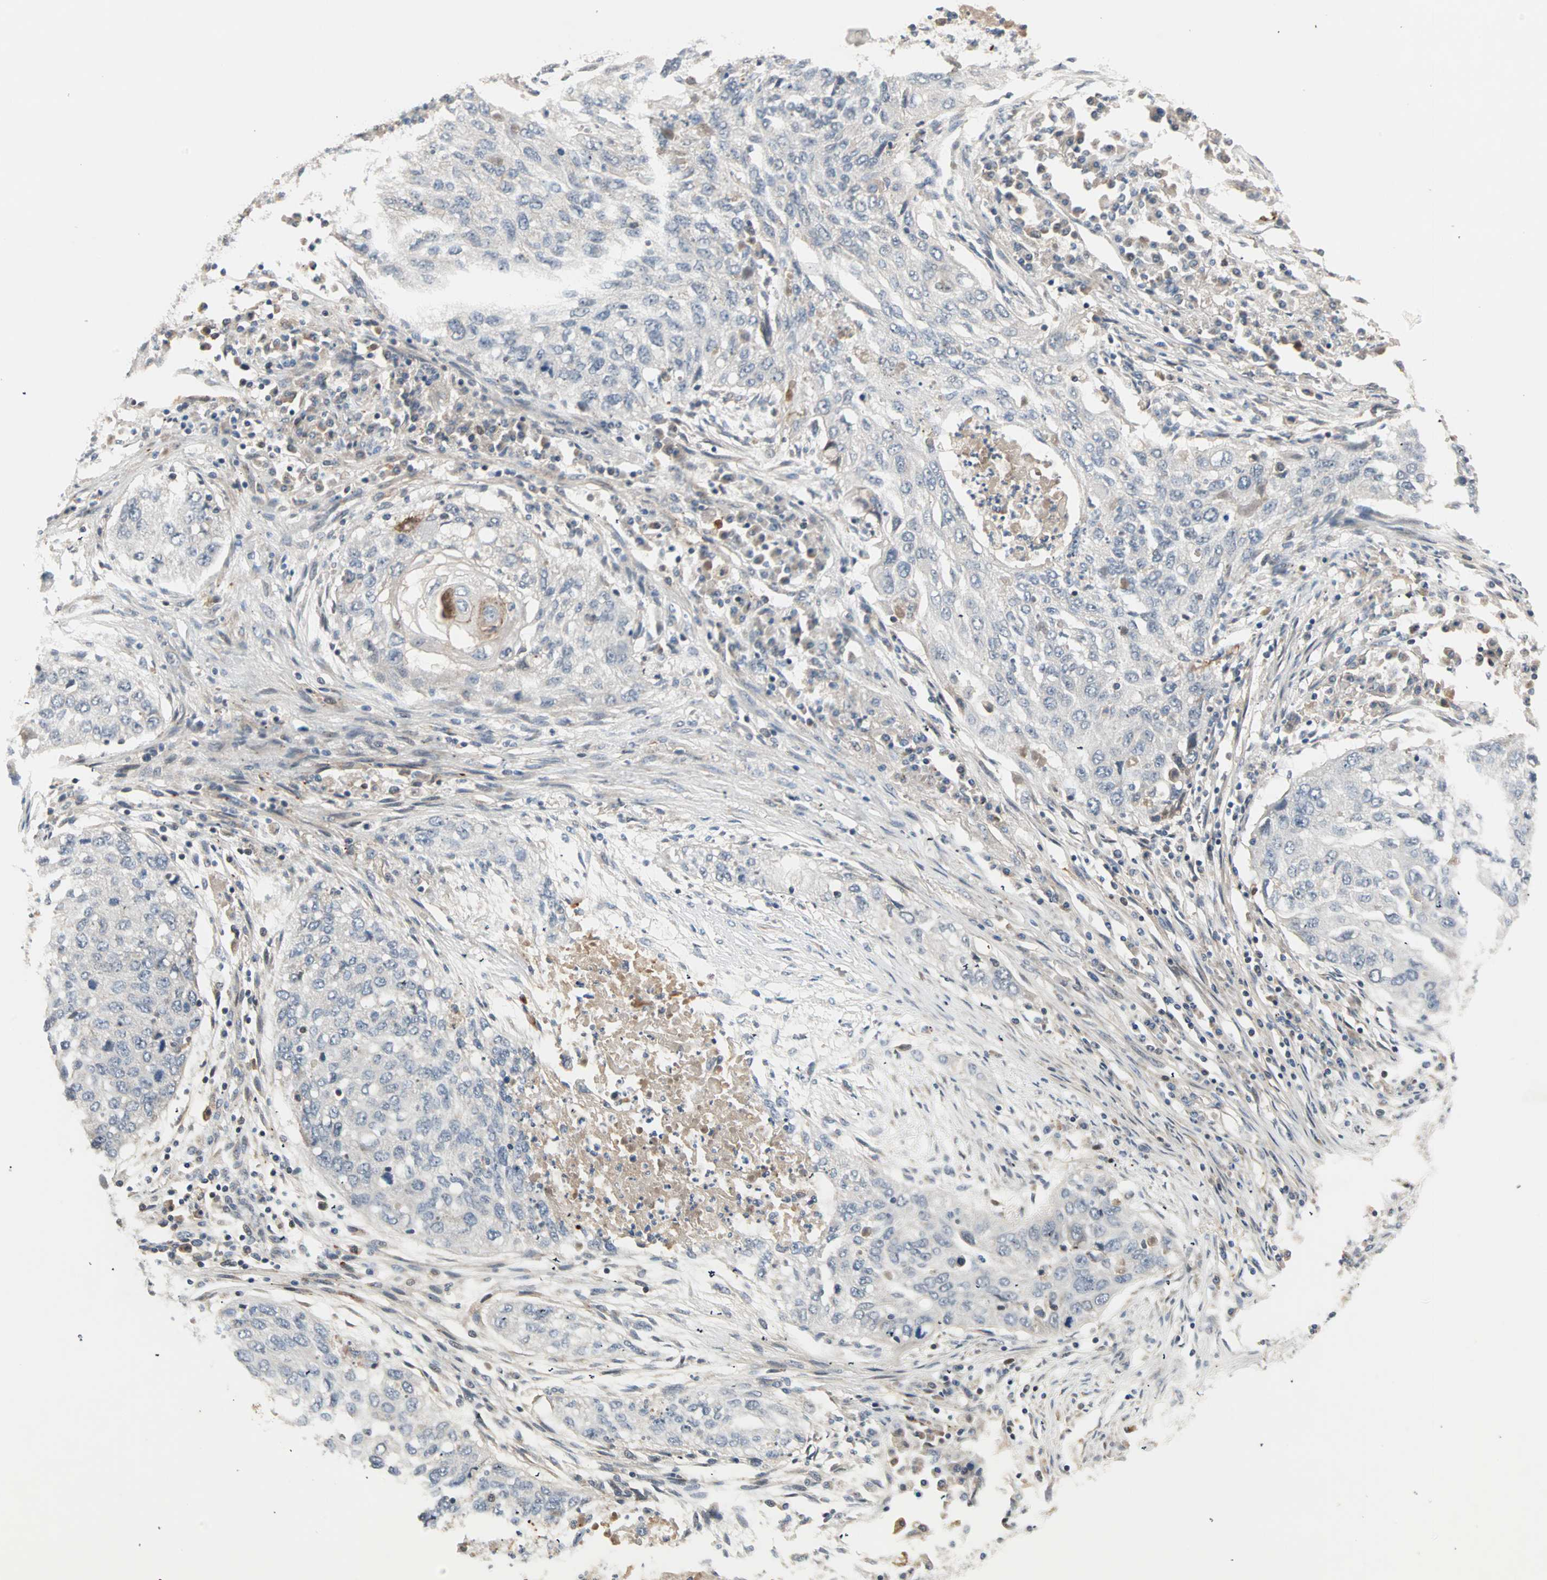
{"staining": {"intensity": "negative", "quantity": "none", "location": "none"}, "tissue": "lung cancer", "cell_type": "Tumor cells", "image_type": "cancer", "snomed": [{"axis": "morphology", "description": "Squamous cell carcinoma, NOS"}, {"axis": "topography", "description": "Lung"}], "caption": "An immunohistochemistry micrograph of squamous cell carcinoma (lung) is shown. There is no staining in tumor cells of squamous cell carcinoma (lung).", "gene": "PROS1", "patient": {"sex": "female", "age": 63}}